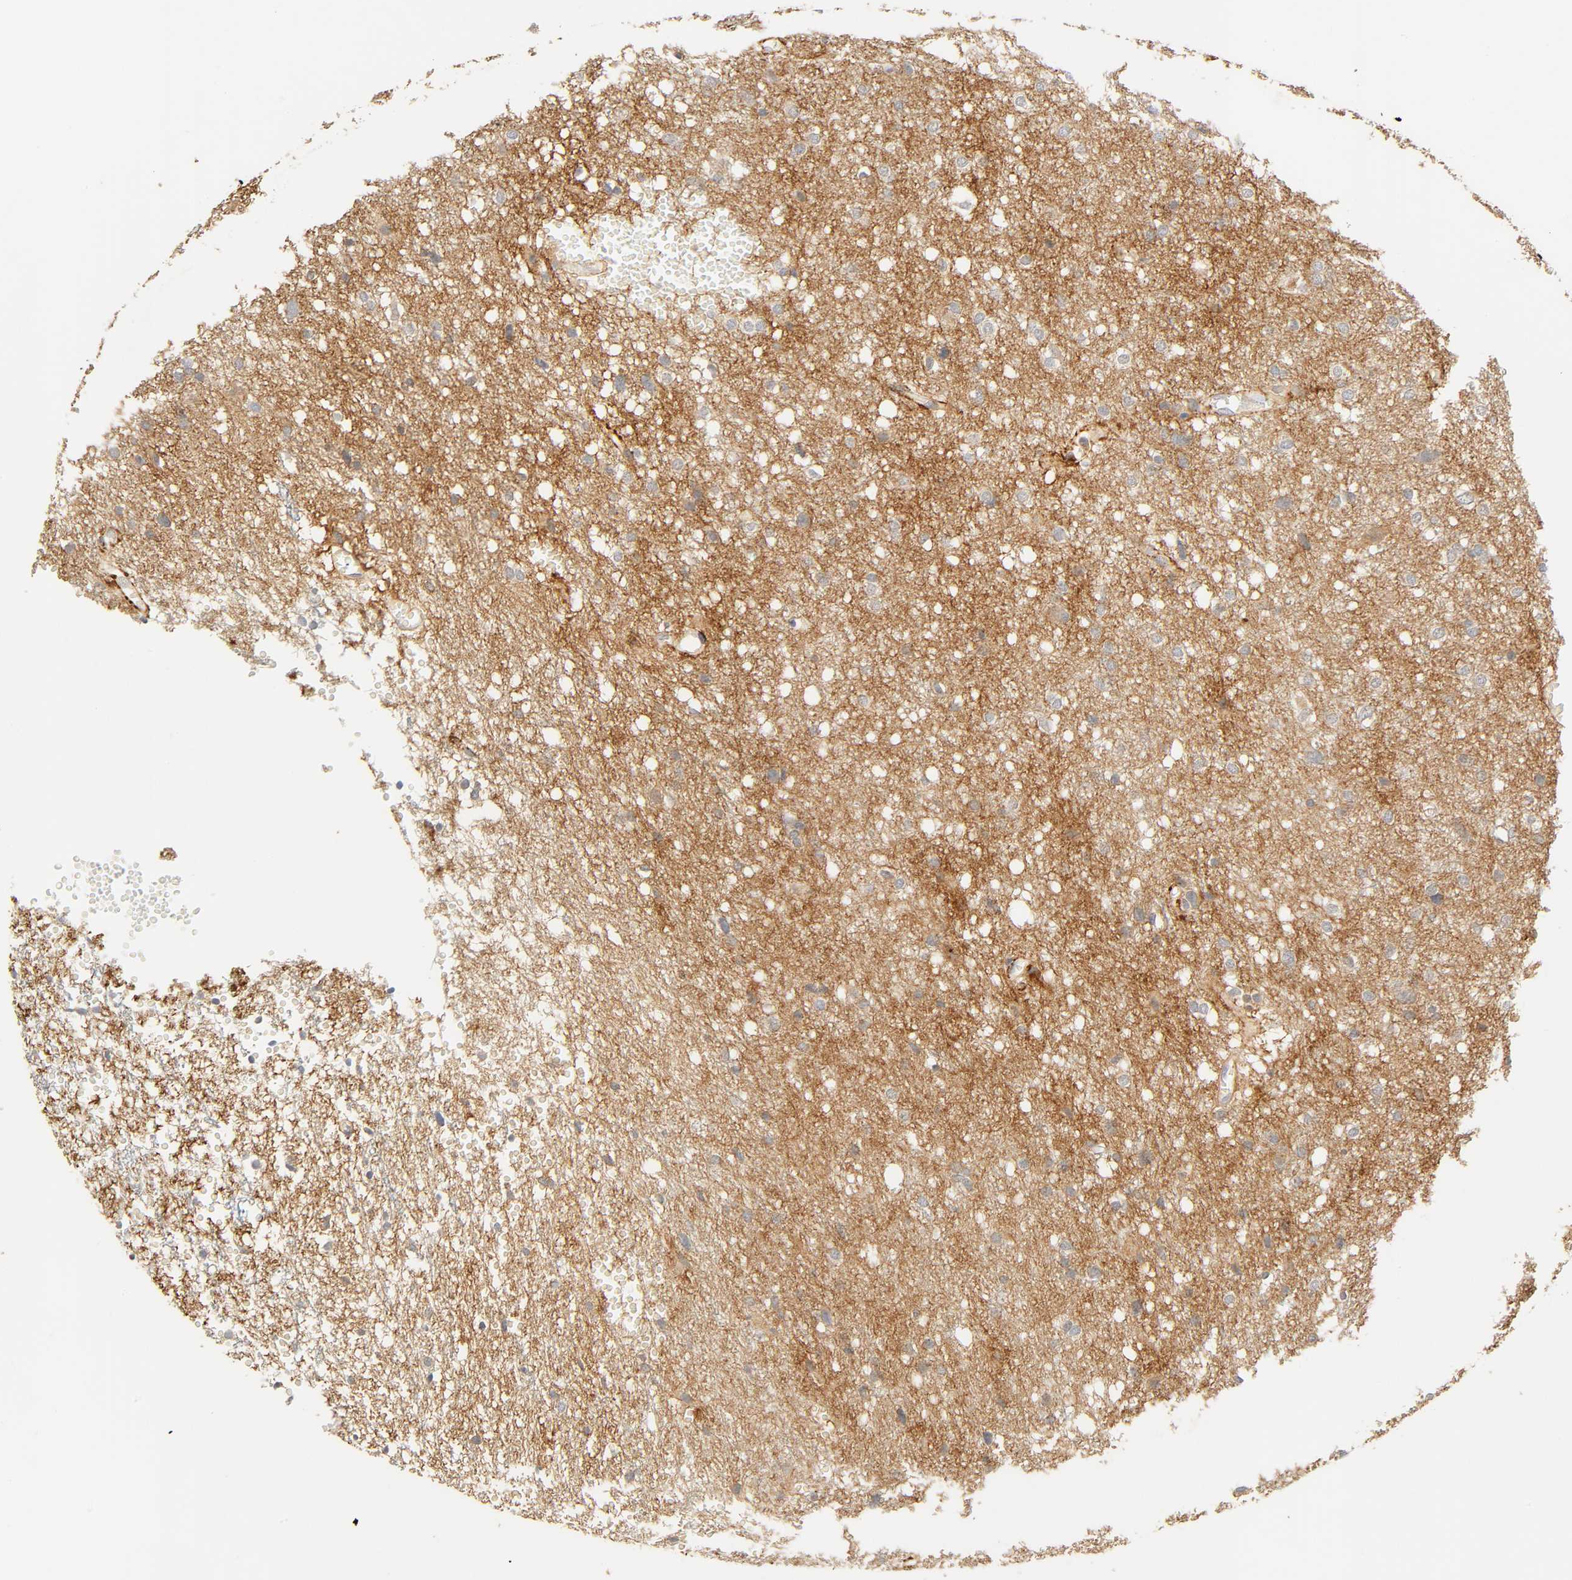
{"staining": {"intensity": "weak", "quantity": "25%-75%", "location": "cytoplasmic/membranous"}, "tissue": "glioma", "cell_type": "Tumor cells", "image_type": "cancer", "snomed": [{"axis": "morphology", "description": "Glioma, malignant, High grade"}, {"axis": "topography", "description": "Brain"}], "caption": "A brown stain highlights weak cytoplasmic/membranous positivity of a protein in human glioma tumor cells.", "gene": "CACNA1G", "patient": {"sex": "female", "age": 59}}